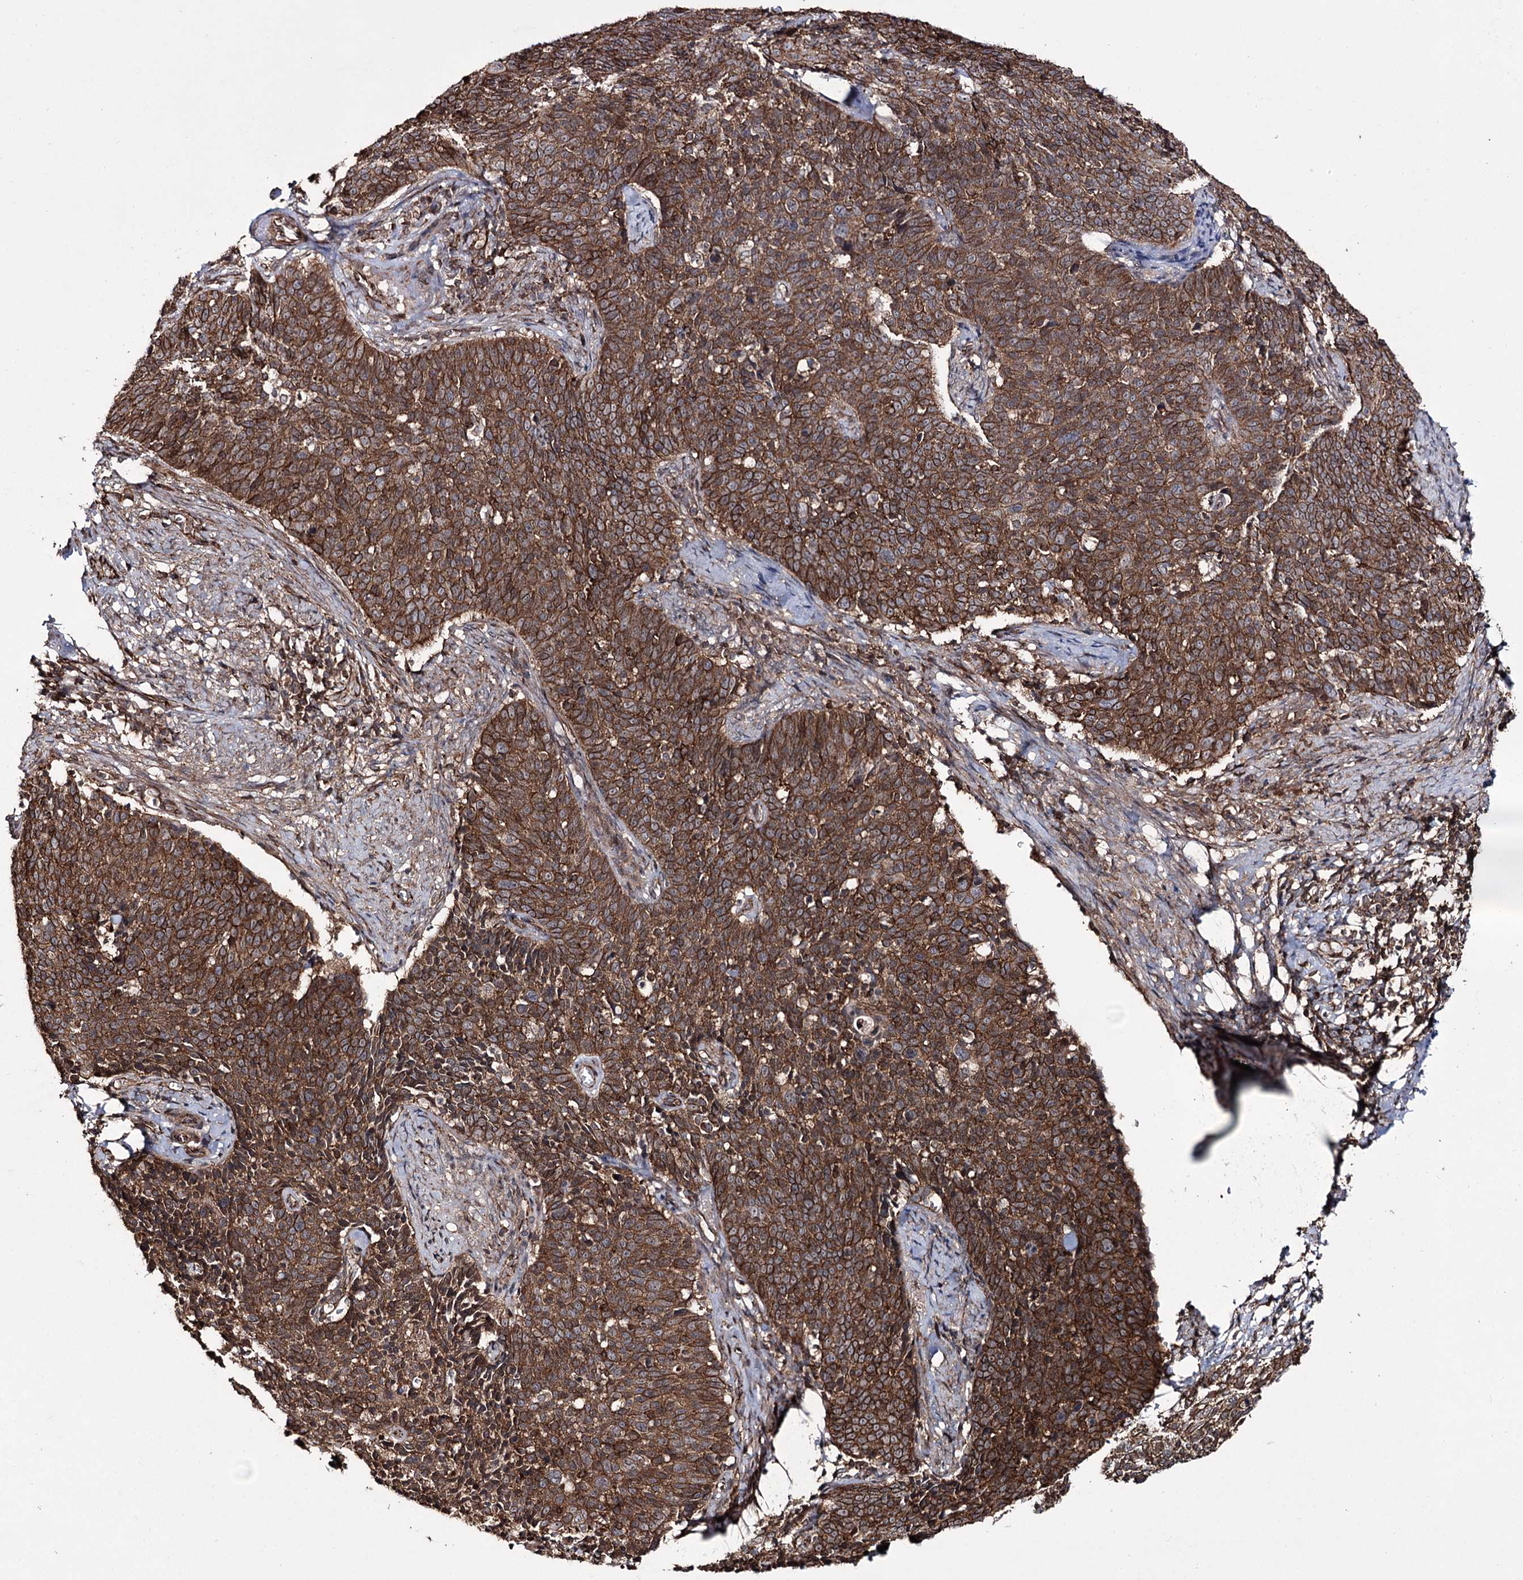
{"staining": {"intensity": "strong", "quantity": ">75%", "location": "cytoplasmic/membranous"}, "tissue": "cervical cancer", "cell_type": "Tumor cells", "image_type": "cancer", "snomed": [{"axis": "morphology", "description": "Squamous cell carcinoma, NOS"}, {"axis": "topography", "description": "Cervix"}], "caption": "The photomicrograph exhibits a brown stain indicating the presence of a protein in the cytoplasmic/membranous of tumor cells in cervical cancer (squamous cell carcinoma).", "gene": "DHX29", "patient": {"sex": "female", "age": 39}}